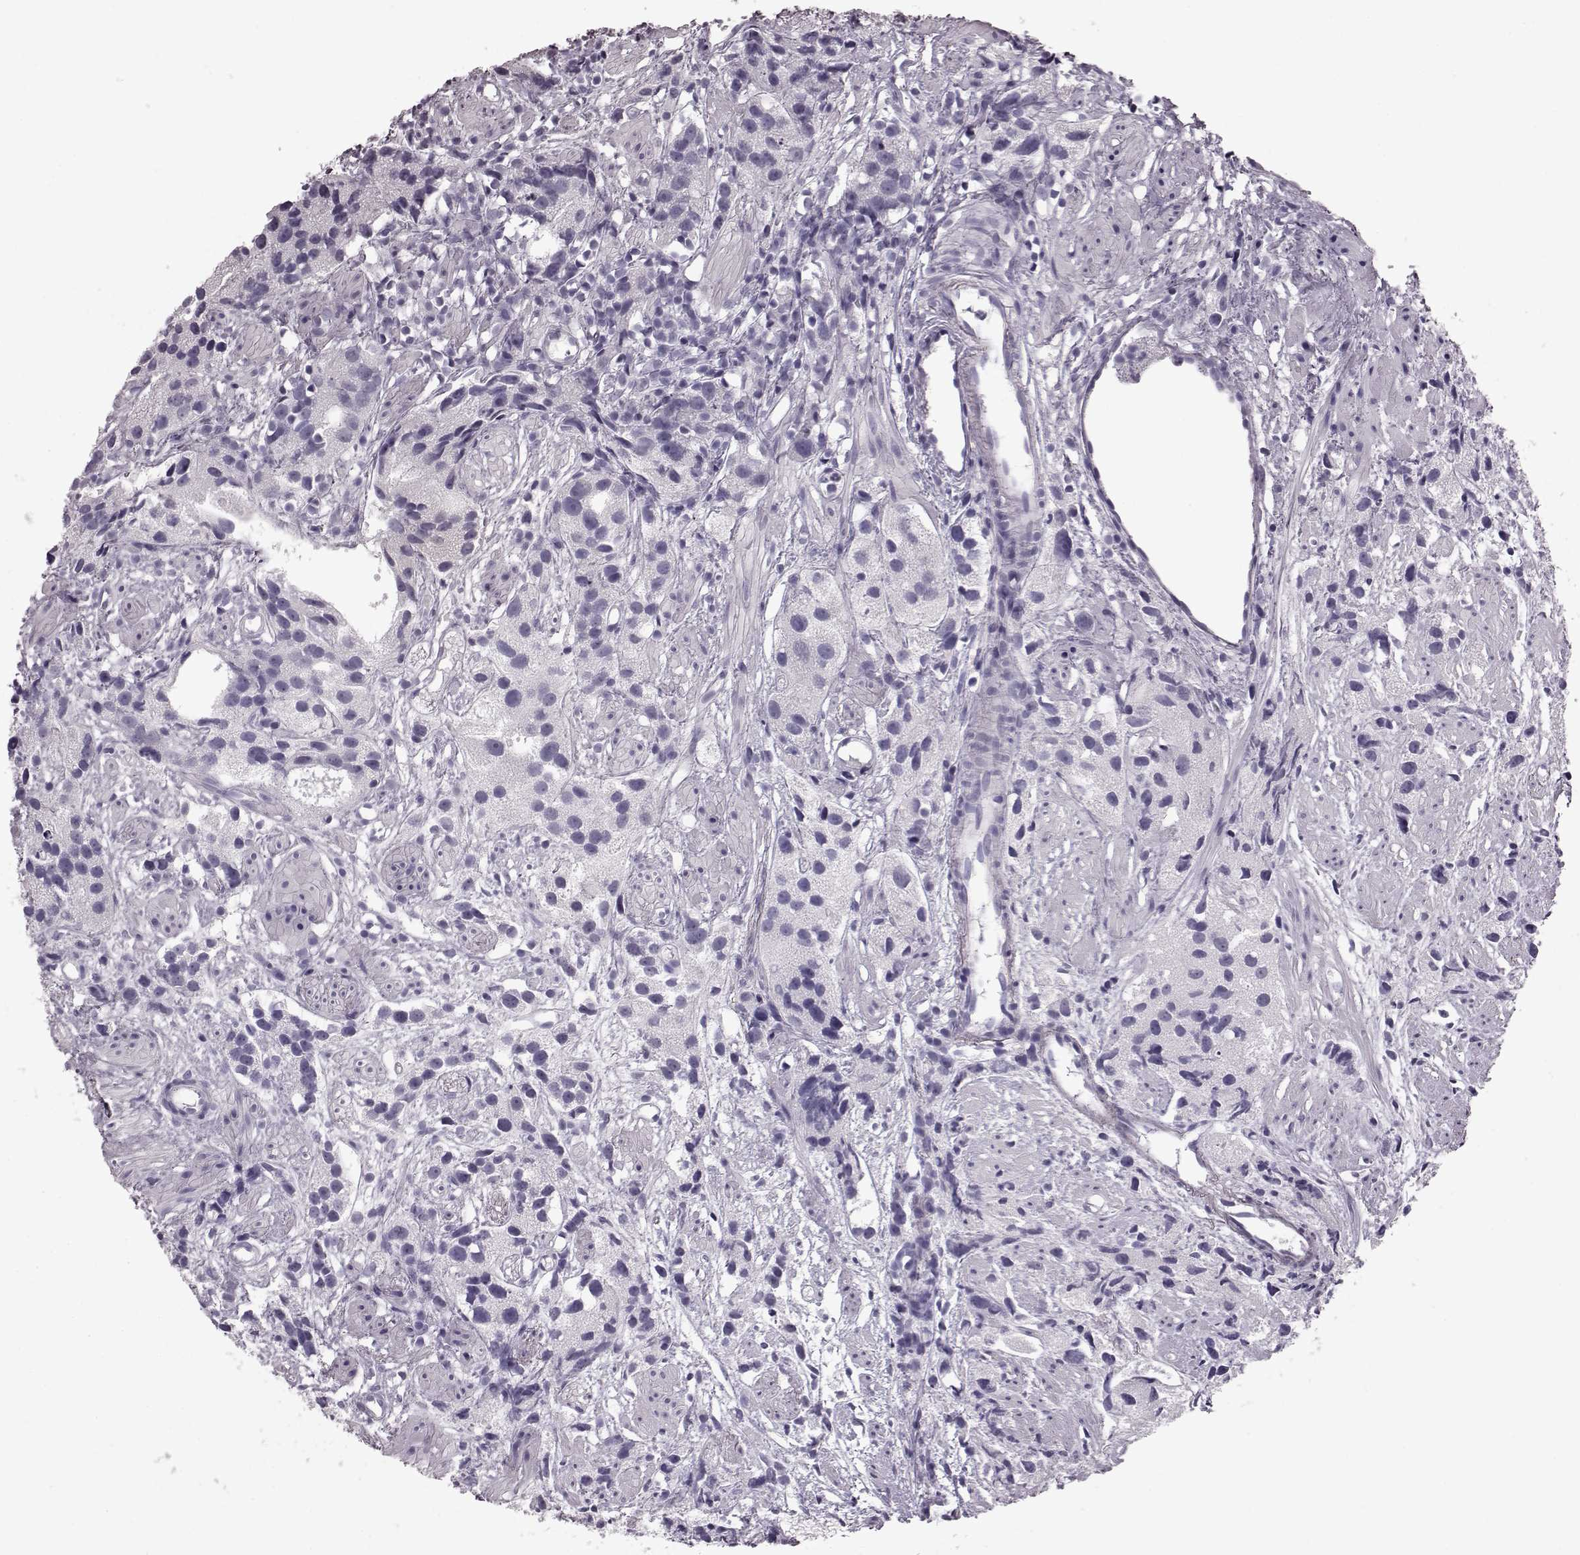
{"staining": {"intensity": "negative", "quantity": "none", "location": "none"}, "tissue": "prostate cancer", "cell_type": "Tumor cells", "image_type": "cancer", "snomed": [{"axis": "morphology", "description": "Adenocarcinoma, High grade"}, {"axis": "topography", "description": "Prostate"}], "caption": "High magnification brightfield microscopy of prostate cancer (high-grade adenocarcinoma) stained with DAB (brown) and counterstained with hematoxylin (blue): tumor cells show no significant staining. (Immunohistochemistry, brightfield microscopy, high magnification).", "gene": "TCHHL1", "patient": {"sex": "male", "age": 68}}